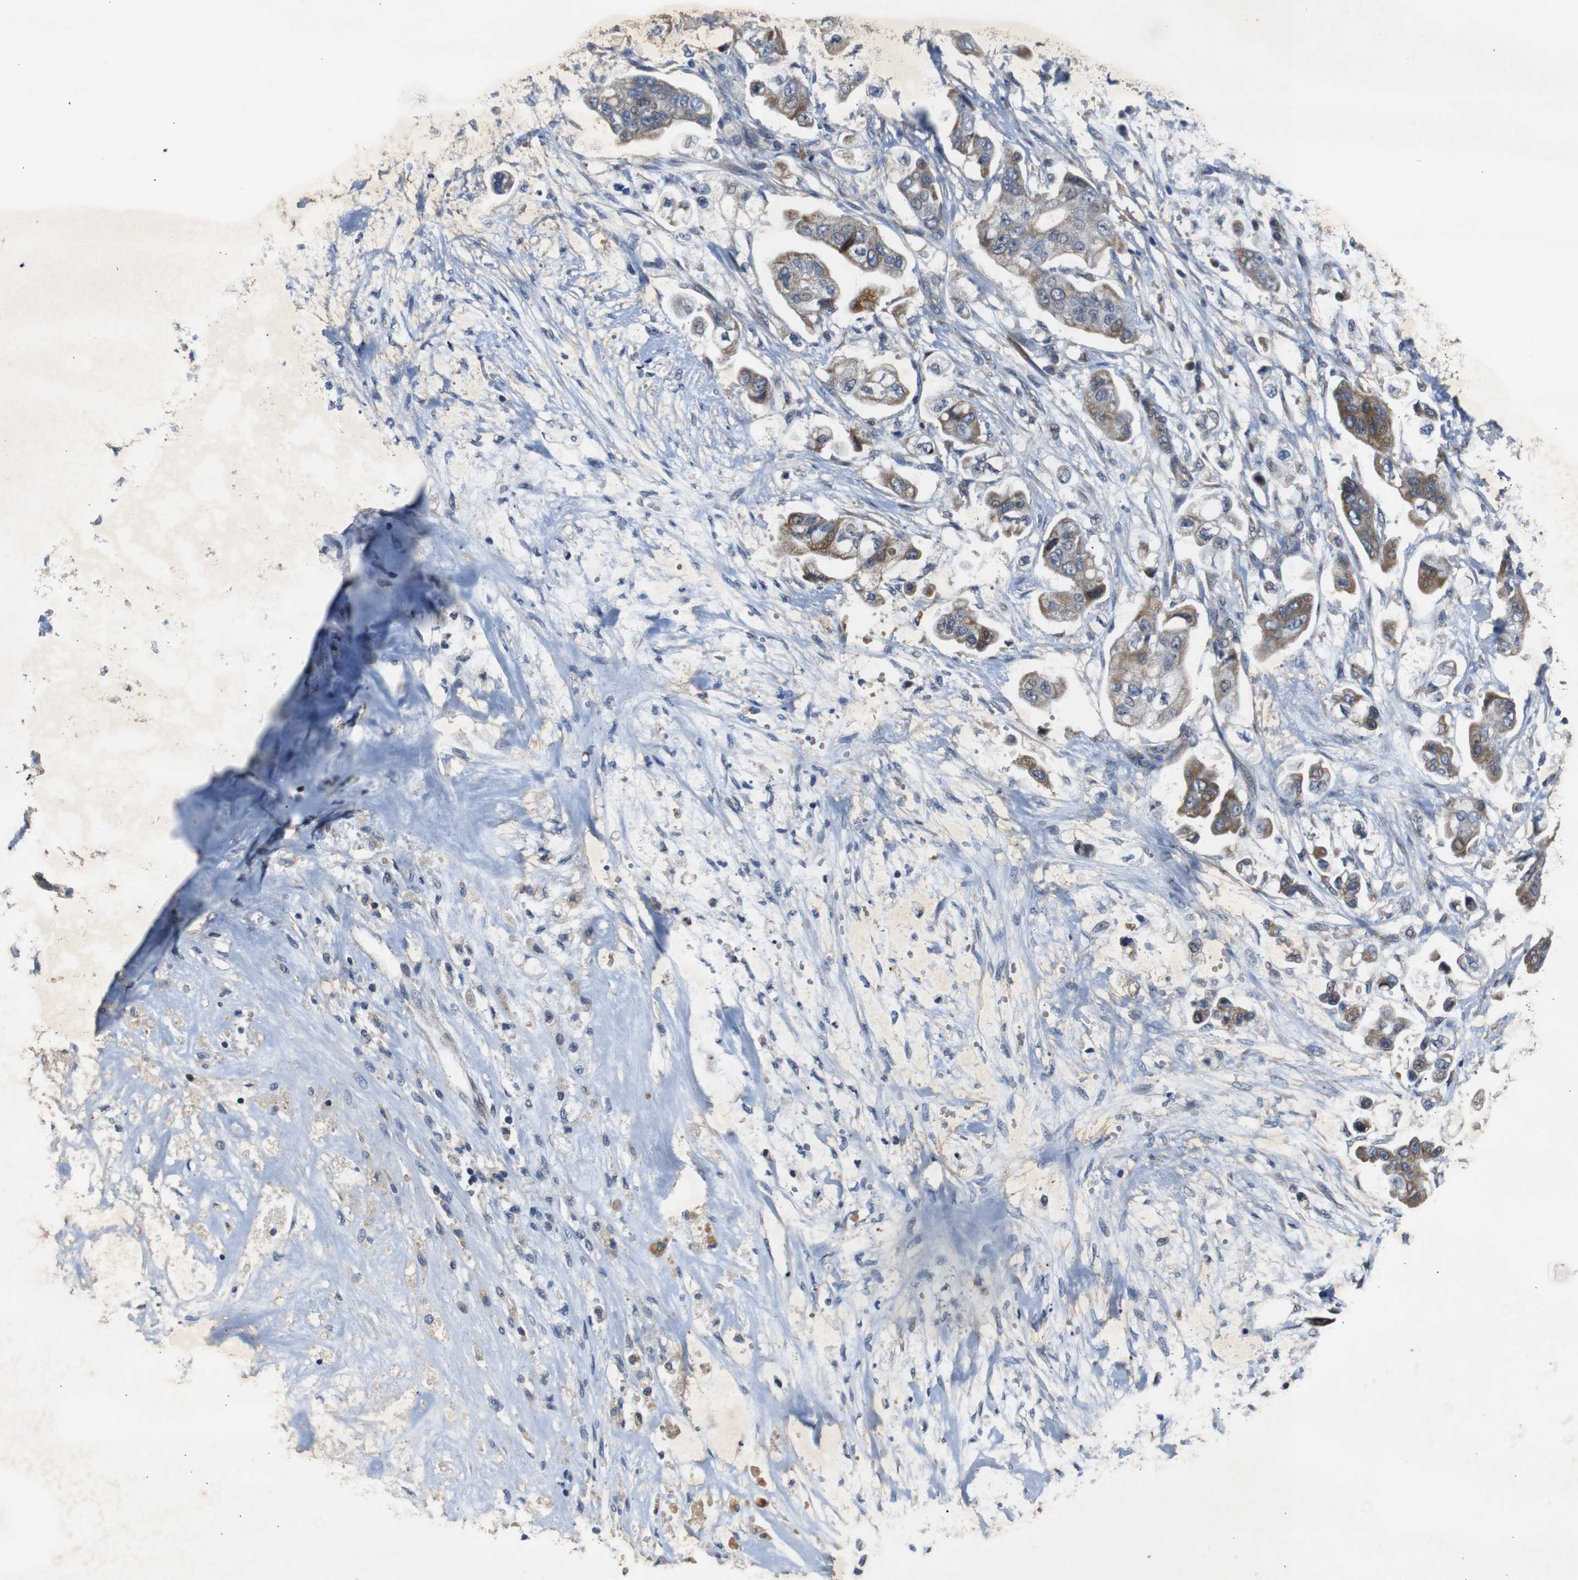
{"staining": {"intensity": "moderate", "quantity": "25%-75%", "location": "cytoplasmic/membranous"}, "tissue": "stomach cancer", "cell_type": "Tumor cells", "image_type": "cancer", "snomed": [{"axis": "morphology", "description": "Adenocarcinoma, NOS"}, {"axis": "topography", "description": "Stomach"}], "caption": "Protein analysis of adenocarcinoma (stomach) tissue shows moderate cytoplasmic/membranous staining in approximately 25%-75% of tumor cells. (Stains: DAB (3,3'-diaminobenzidine) in brown, nuclei in blue, Microscopy: brightfield microscopy at high magnification).", "gene": "CHST10", "patient": {"sex": "male", "age": 62}}